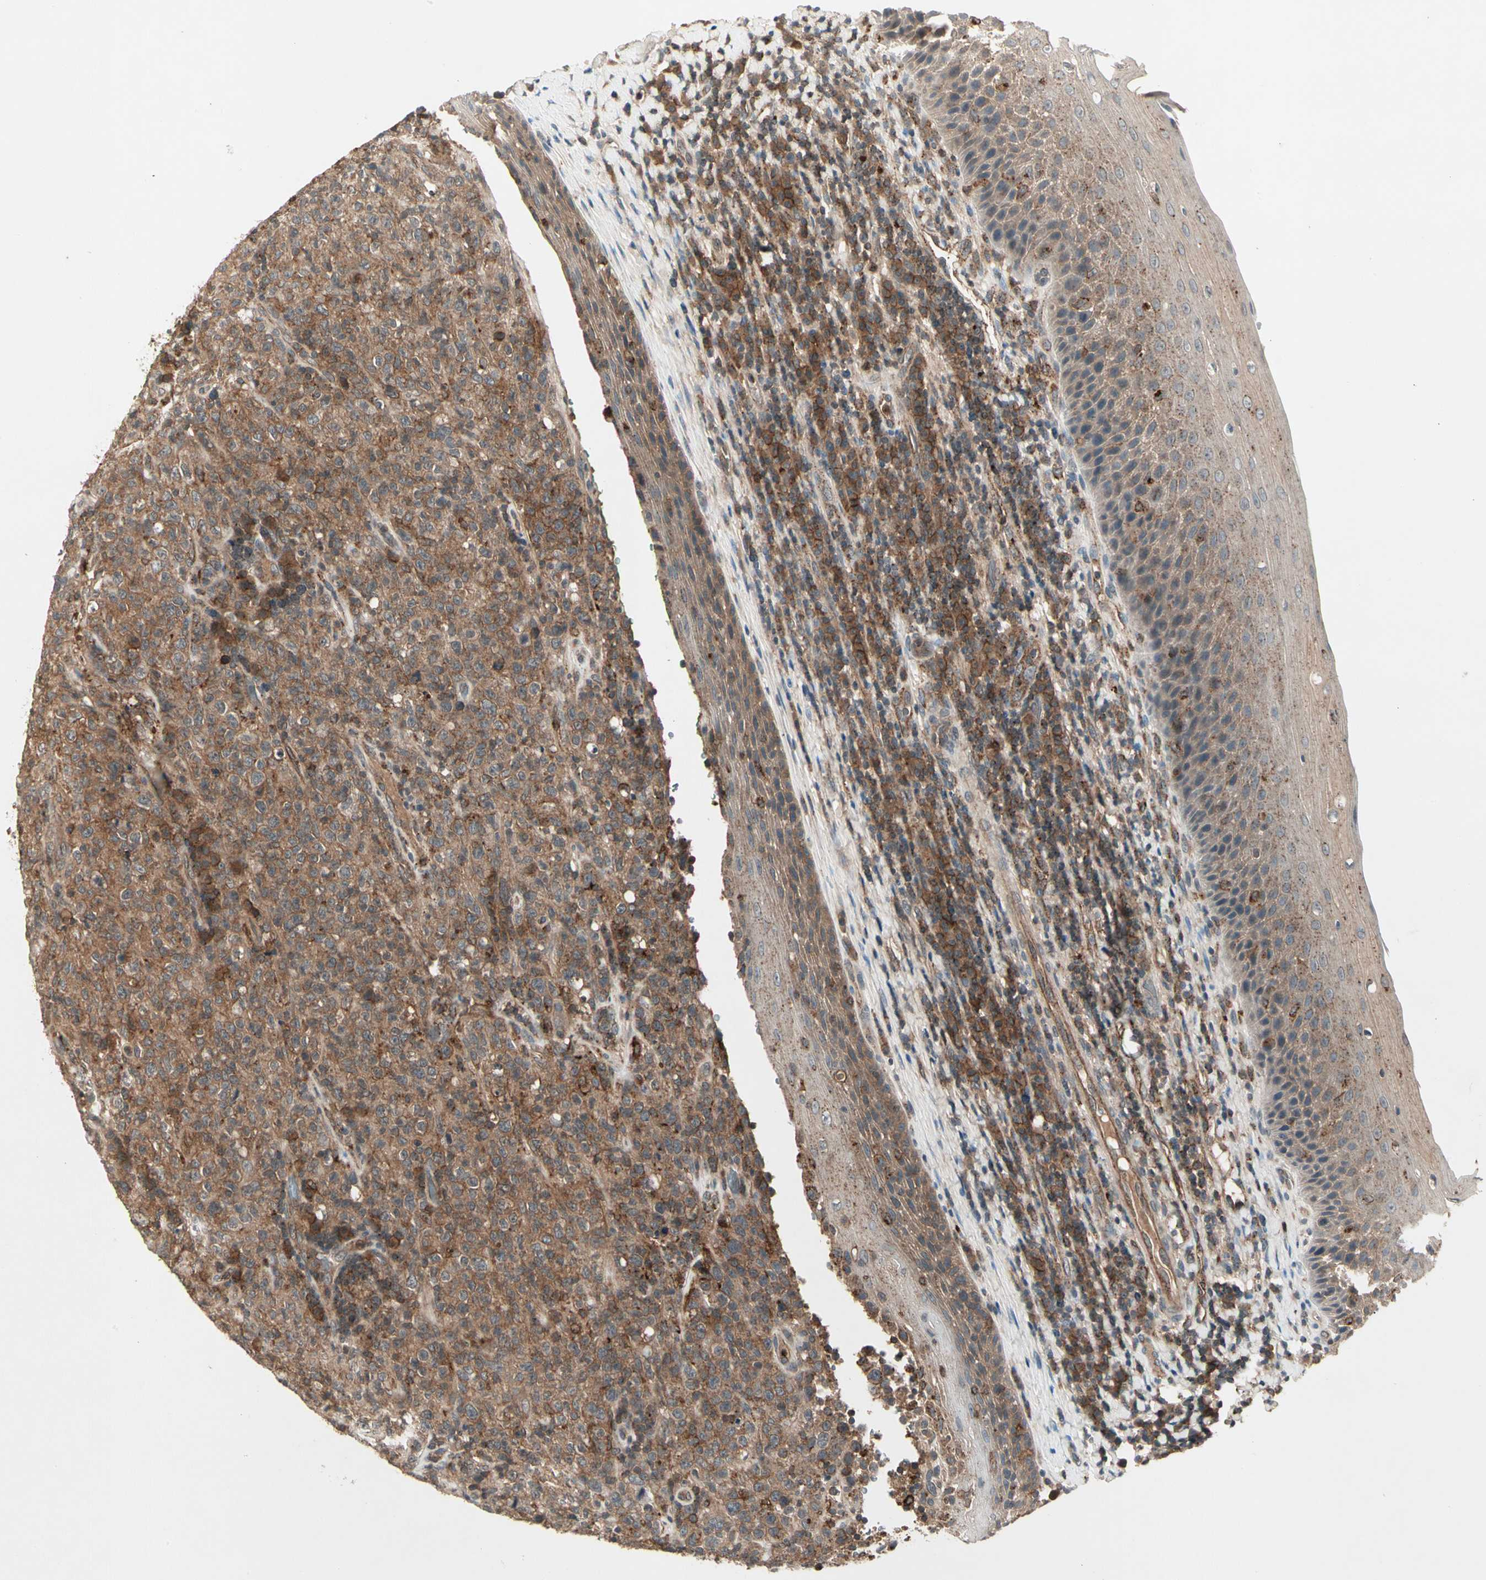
{"staining": {"intensity": "moderate", "quantity": ">75%", "location": "cytoplasmic/membranous"}, "tissue": "lymphoma", "cell_type": "Tumor cells", "image_type": "cancer", "snomed": [{"axis": "morphology", "description": "Malignant lymphoma, non-Hodgkin's type, High grade"}, {"axis": "topography", "description": "Tonsil"}], "caption": "This is an image of IHC staining of high-grade malignant lymphoma, non-Hodgkin's type, which shows moderate expression in the cytoplasmic/membranous of tumor cells.", "gene": "FLOT1", "patient": {"sex": "female", "age": 36}}